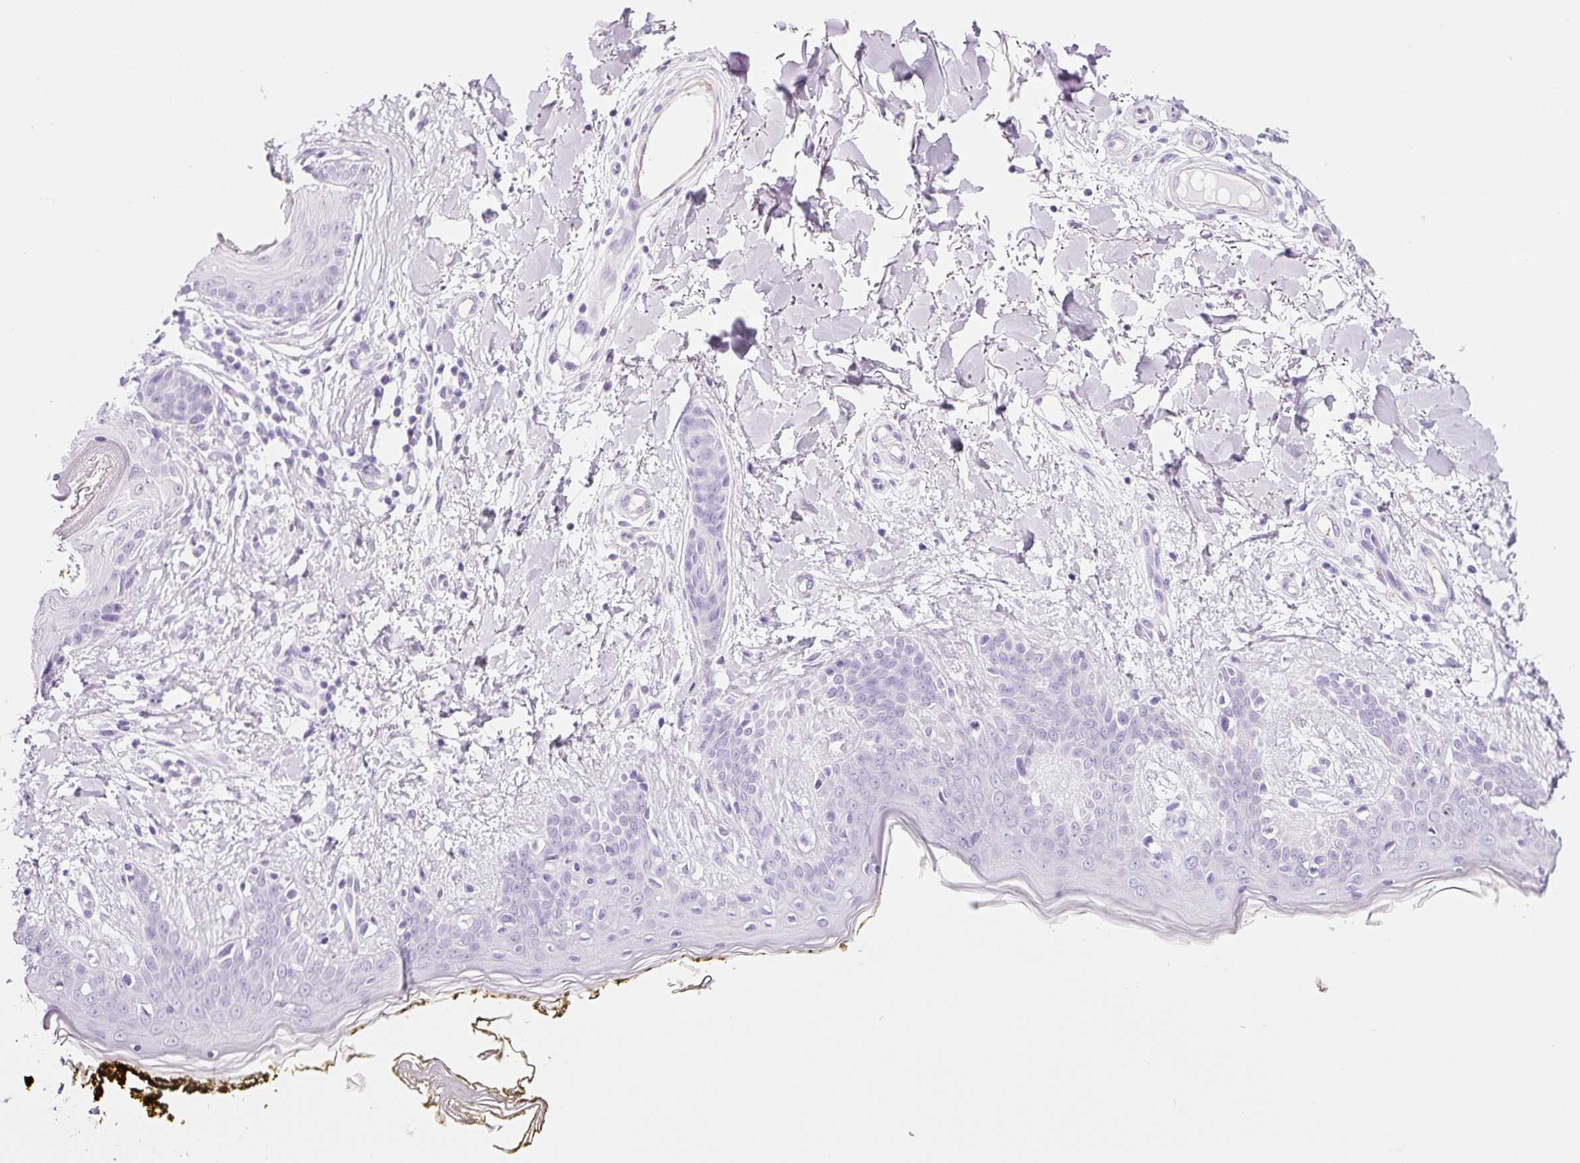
{"staining": {"intensity": "negative", "quantity": "none", "location": "none"}, "tissue": "skin", "cell_type": "Fibroblasts", "image_type": "normal", "snomed": [{"axis": "morphology", "description": "Normal tissue, NOS"}, {"axis": "topography", "description": "Skin"}], "caption": "Immunohistochemistry of unremarkable skin demonstrates no expression in fibroblasts.", "gene": "ADSS1", "patient": {"sex": "female", "age": 34}}